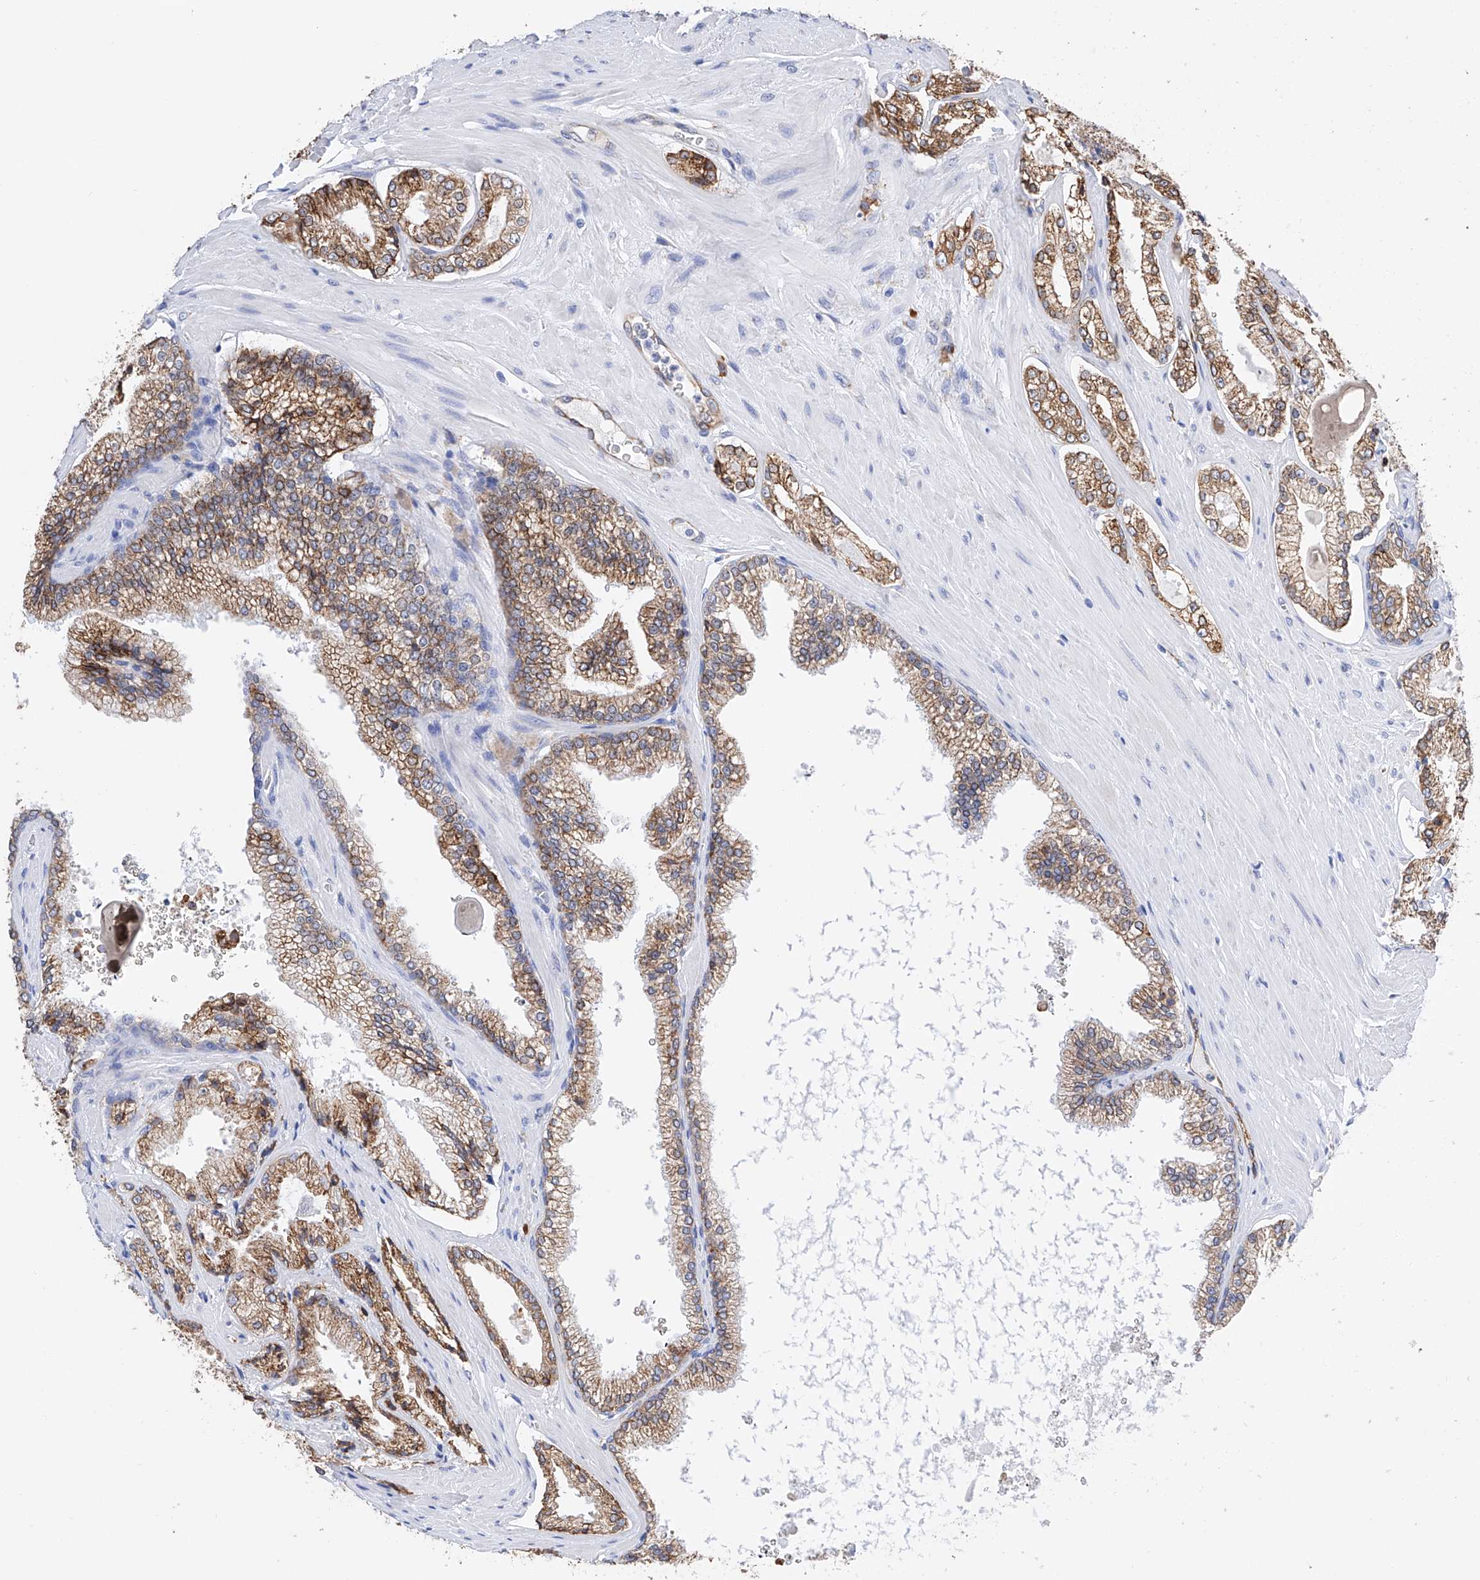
{"staining": {"intensity": "moderate", "quantity": ">75%", "location": "cytoplasmic/membranous"}, "tissue": "prostate cancer", "cell_type": "Tumor cells", "image_type": "cancer", "snomed": [{"axis": "morphology", "description": "Adenocarcinoma, High grade"}, {"axis": "topography", "description": "Prostate"}], "caption": "The image displays immunohistochemical staining of prostate high-grade adenocarcinoma. There is moderate cytoplasmic/membranous staining is identified in about >75% of tumor cells. The staining was performed using DAB (3,3'-diaminobenzidine) to visualize the protein expression in brown, while the nuclei were stained in blue with hematoxylin (Magnification: 20x).", "gene": "PDIA5", "patient": {"sex": "male", "age": 73}}